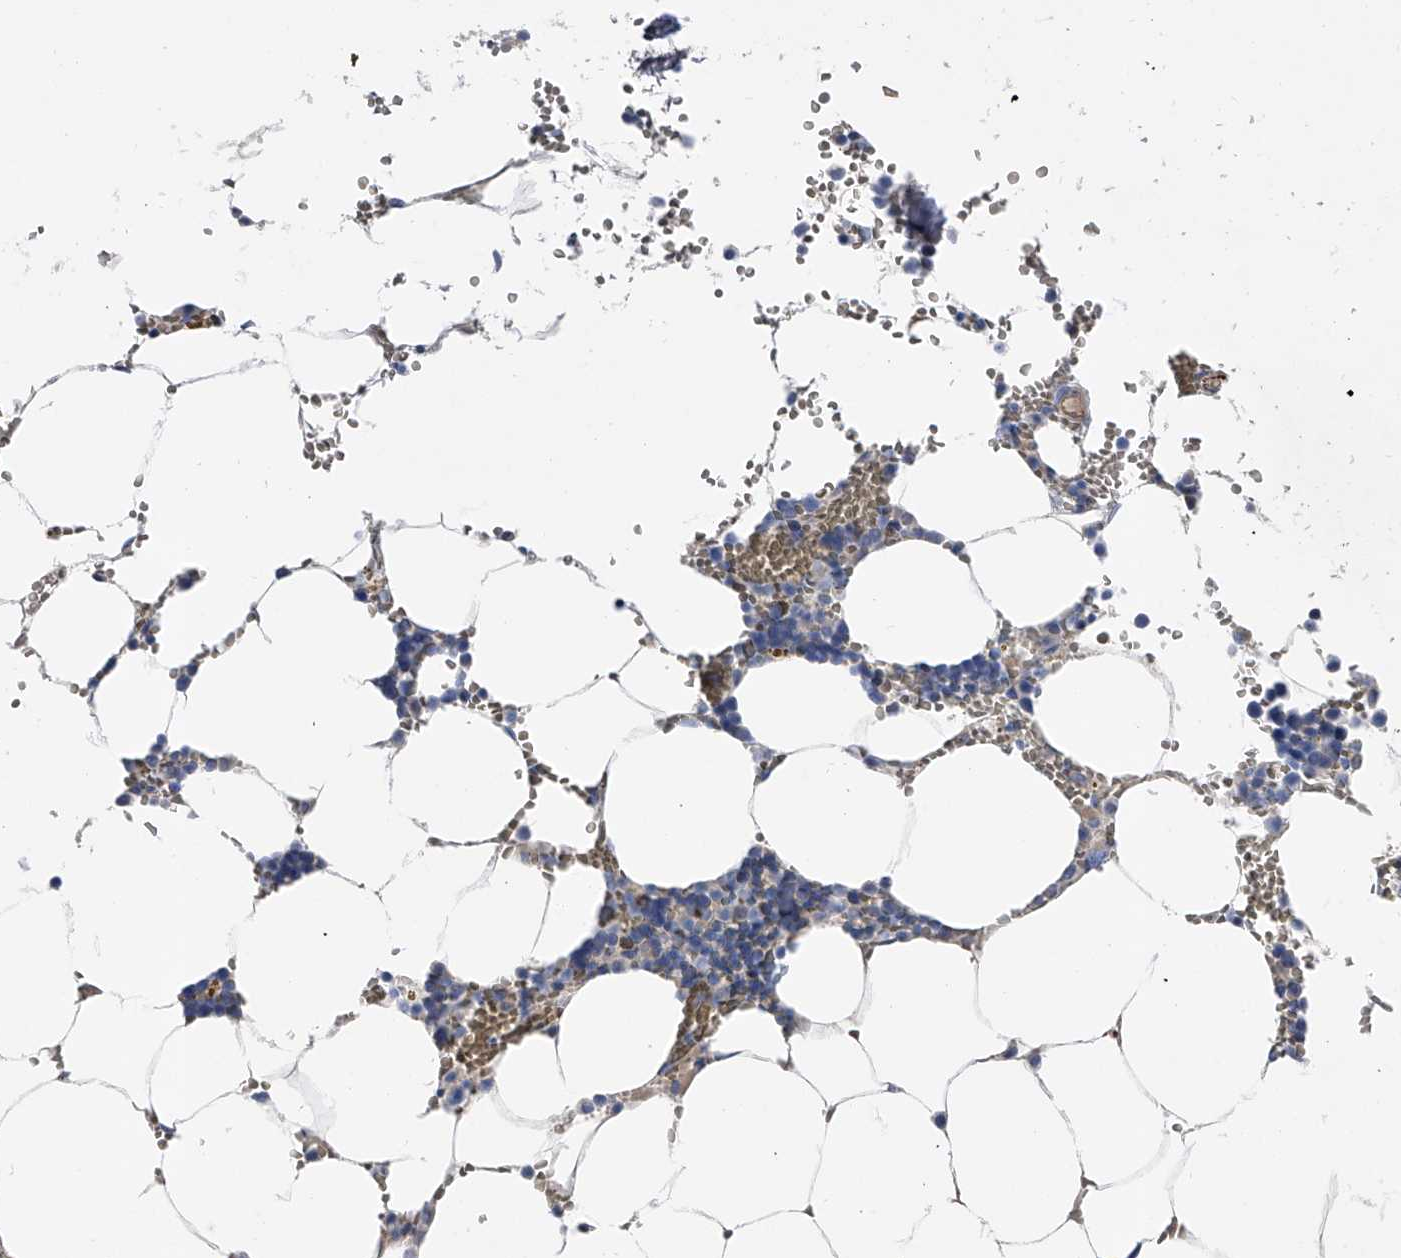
{"staining": {"intensity": "negative", "quantity": "none", "location": "none"}, "tissue": "bone marrow", "cell_type": "Hematopoietic cells", "image_type": "normal", "snomed": [{"axis": "morphology", "description": "Normal tissue, NOS"}, {"axis": "topography", "description": "Bone marrow"}], "caption": "Hematopoietic cells are negative for brown protein staining in normal bone marrow. (Brightfield microscopy of DAB (3,3'-diaminobenzidine) immunohistochemistry at high magnification).", "gene": "RWDD2A", "patient": {"sex": "male", "age": 70}}